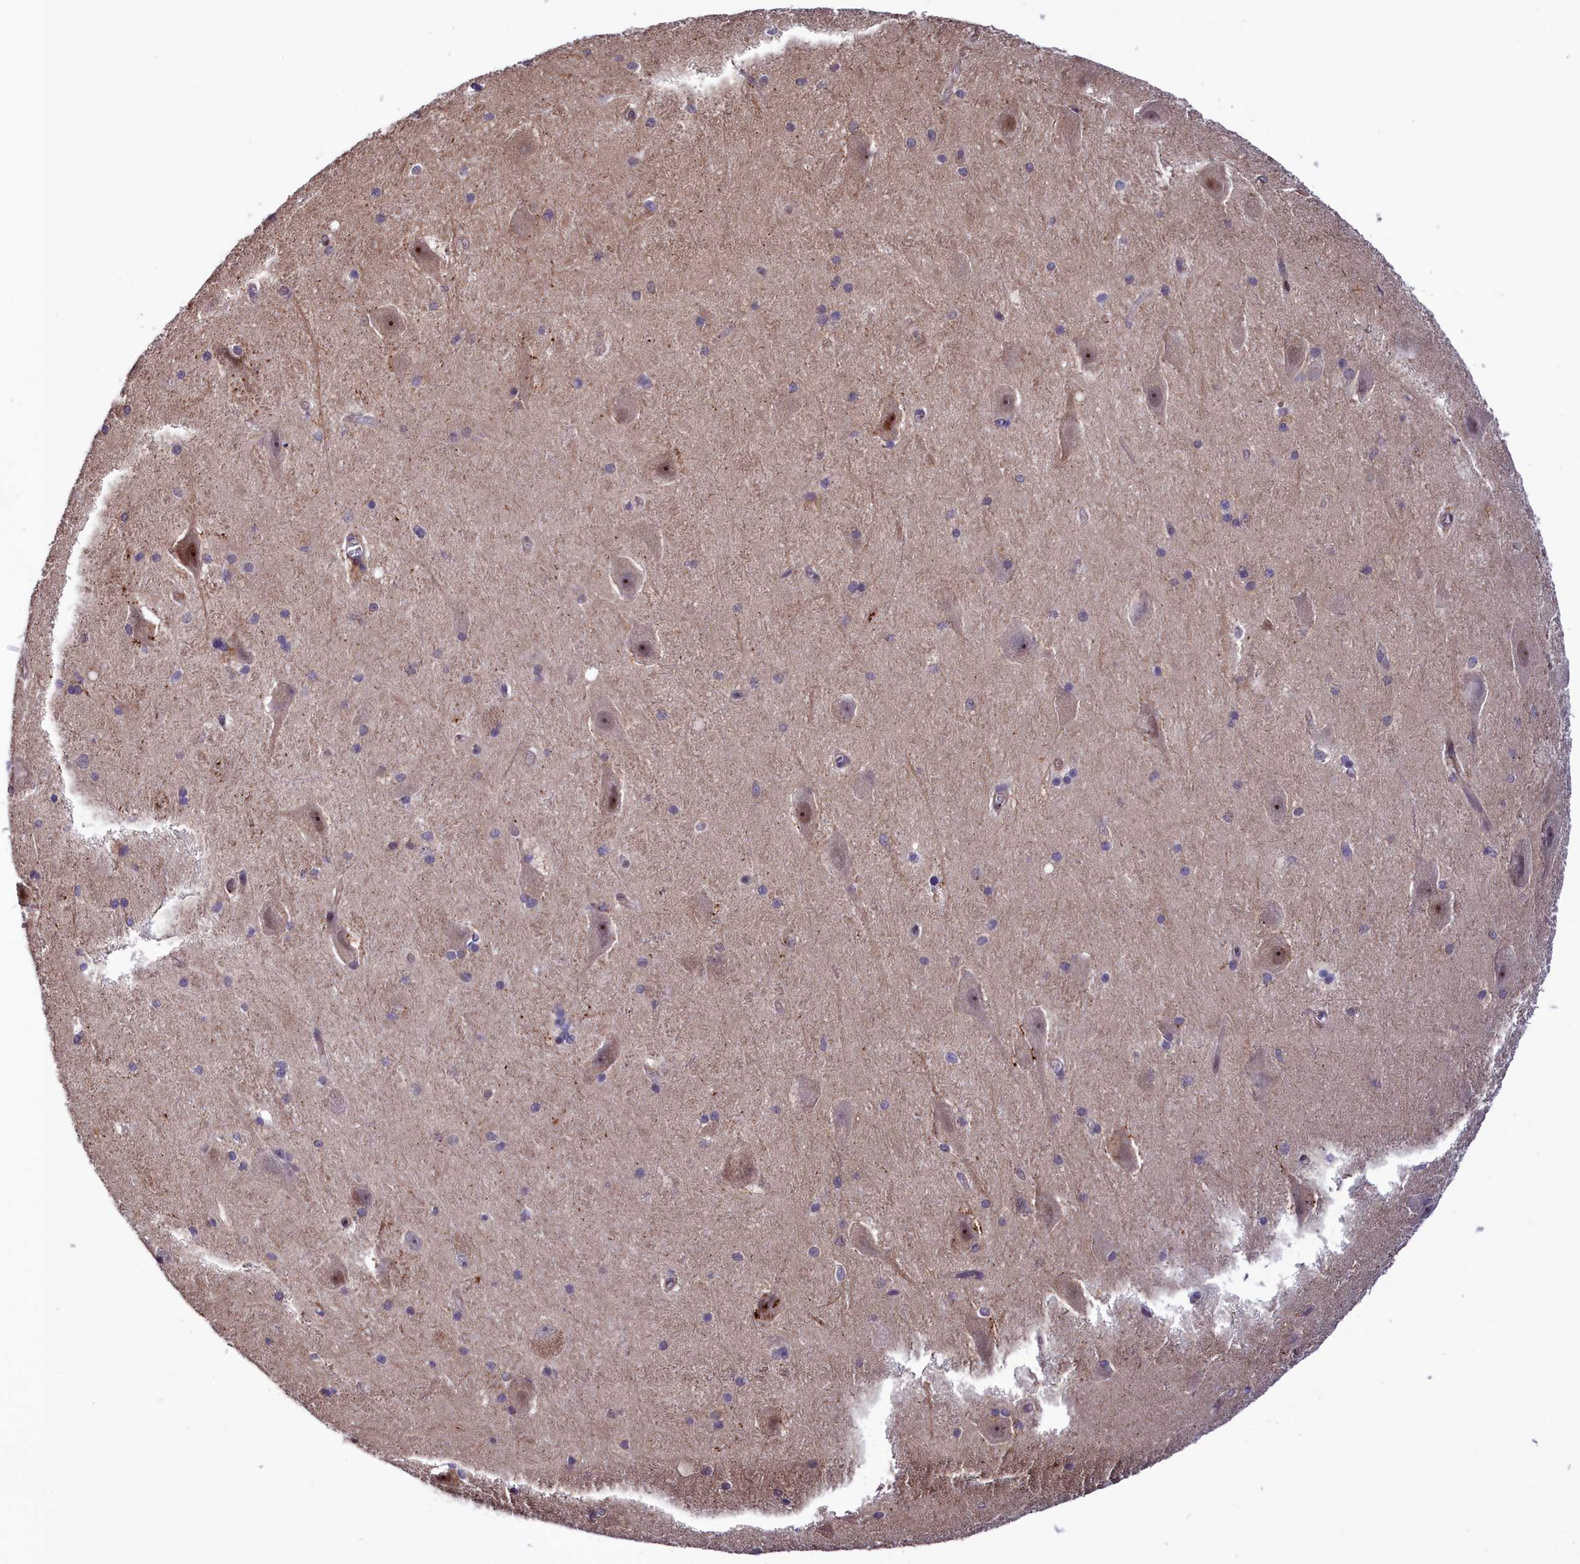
{"staining": {"intensity": "negative", "quantity": "none", "location": "none"}, "tissue": "hippocampus", "cell_type": "Glial cells", "image_type": "normal", "snomed": [{"axis": "morphology", "description": "Normal tissue, NOS"}, {"axis": "topography", "description": "Hippocampus"}], "caption": "This histopathology image is of benign hippocampus stained with IHC to label a protein in brown with the nuclei are counter-stained blue. There is no expression in glial cells.", "gene": "NEURL4", "patient": {"sex": "female", "age": 19}}